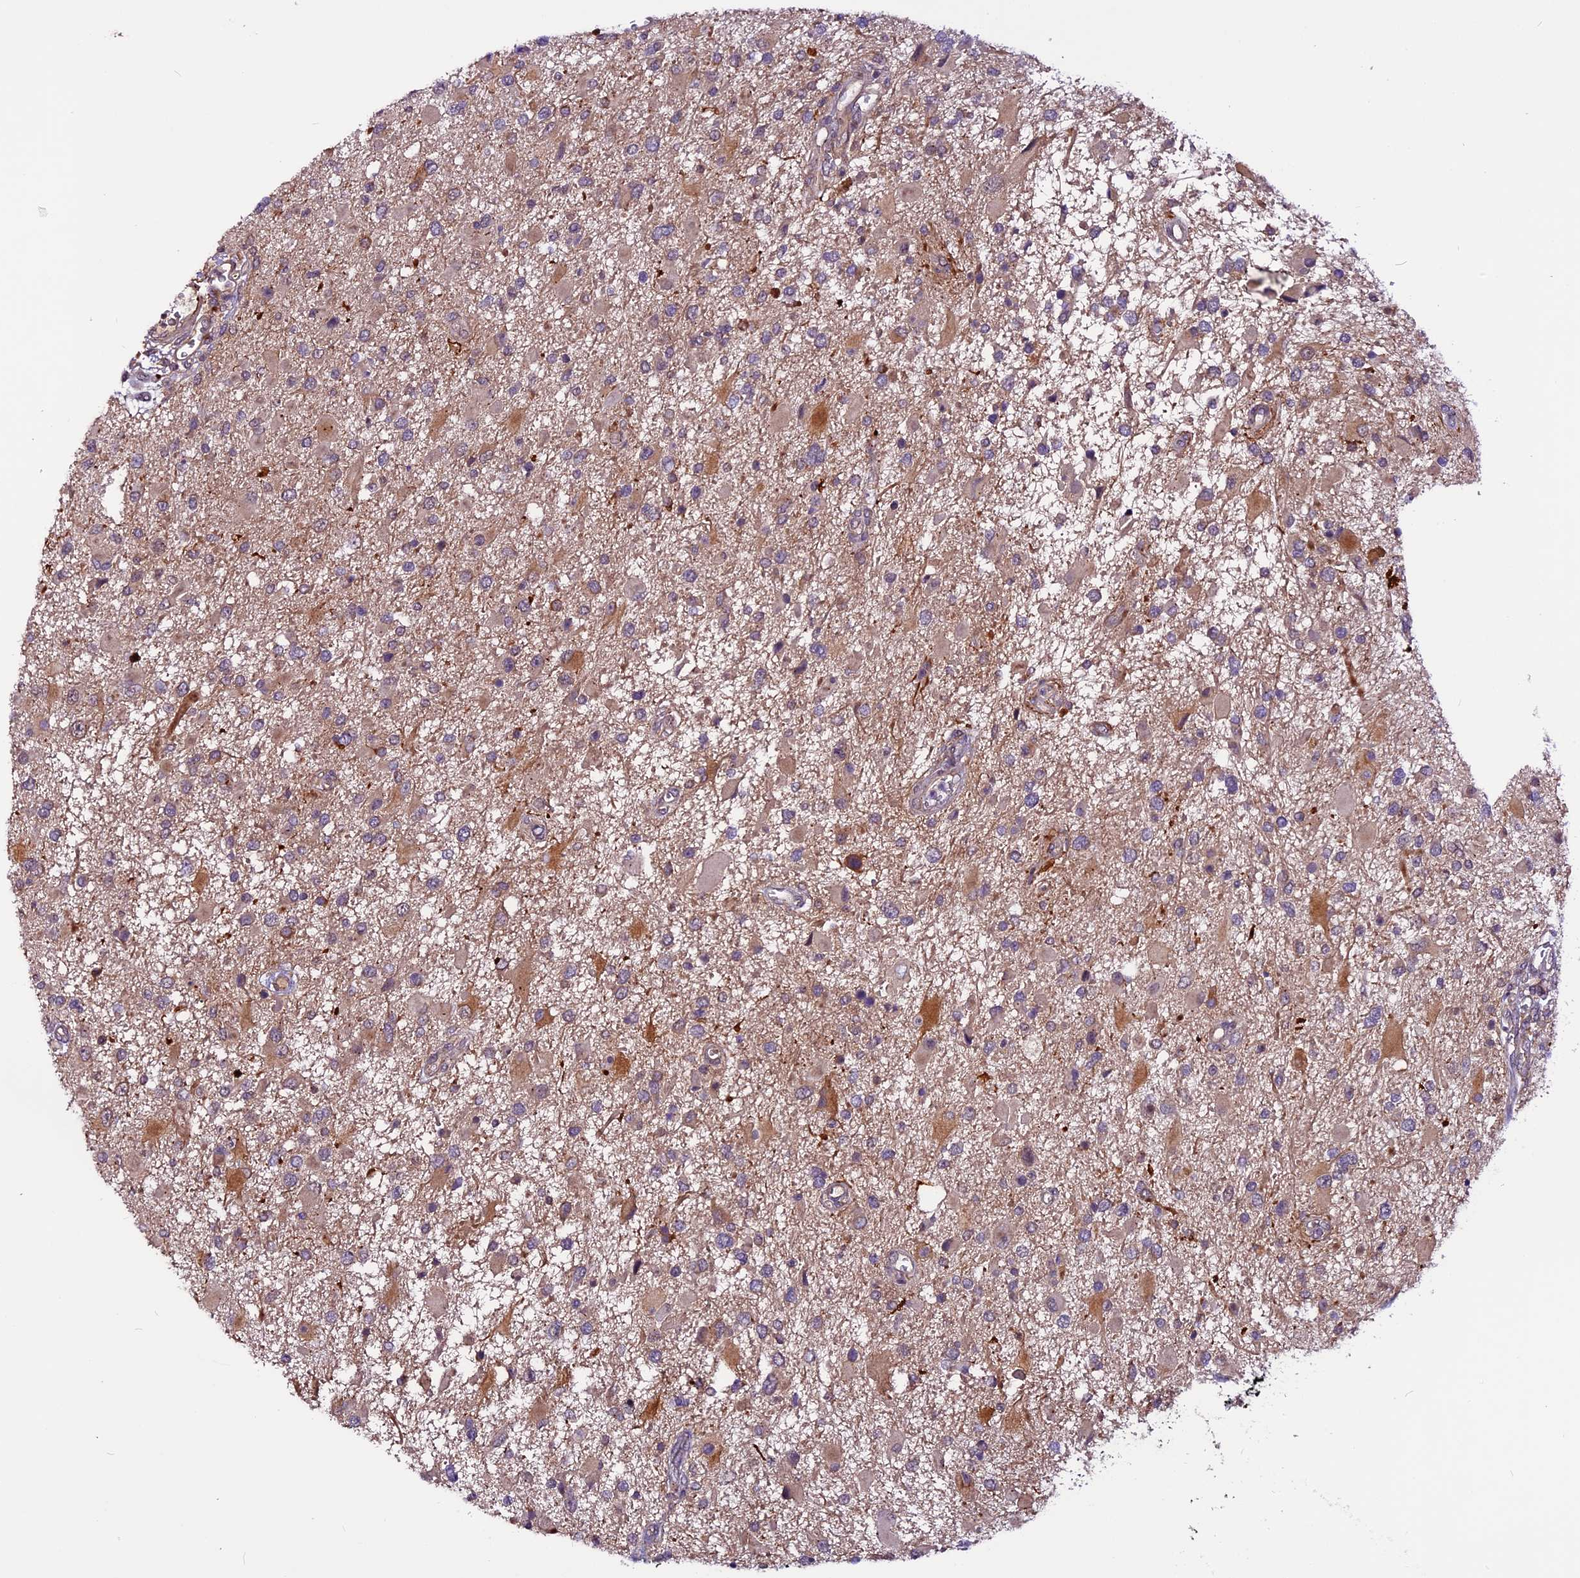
{"staining": {"intensity": "moderate", "quantity": "<25%", "location": "cytoplasmic/membranous"}, "tissue": "glioma", "cell_type": "Tumor cells", "image_type": "cancer", "snomed": [{"axis": "morphology", "description": "Glioma, malignant, High grade"}, {"axis": "topography", "description": "Brain"}], "caption": "Immunohistochemistry micrograph of human malignant glioma (high-grade) stained for a protein (brown), which exhibits low levels of moderate cytoplasmic/membranous expression in about <25% of tumor cells.", "gene": "RINL", "patient": {"sex": "male", "age": 53}}